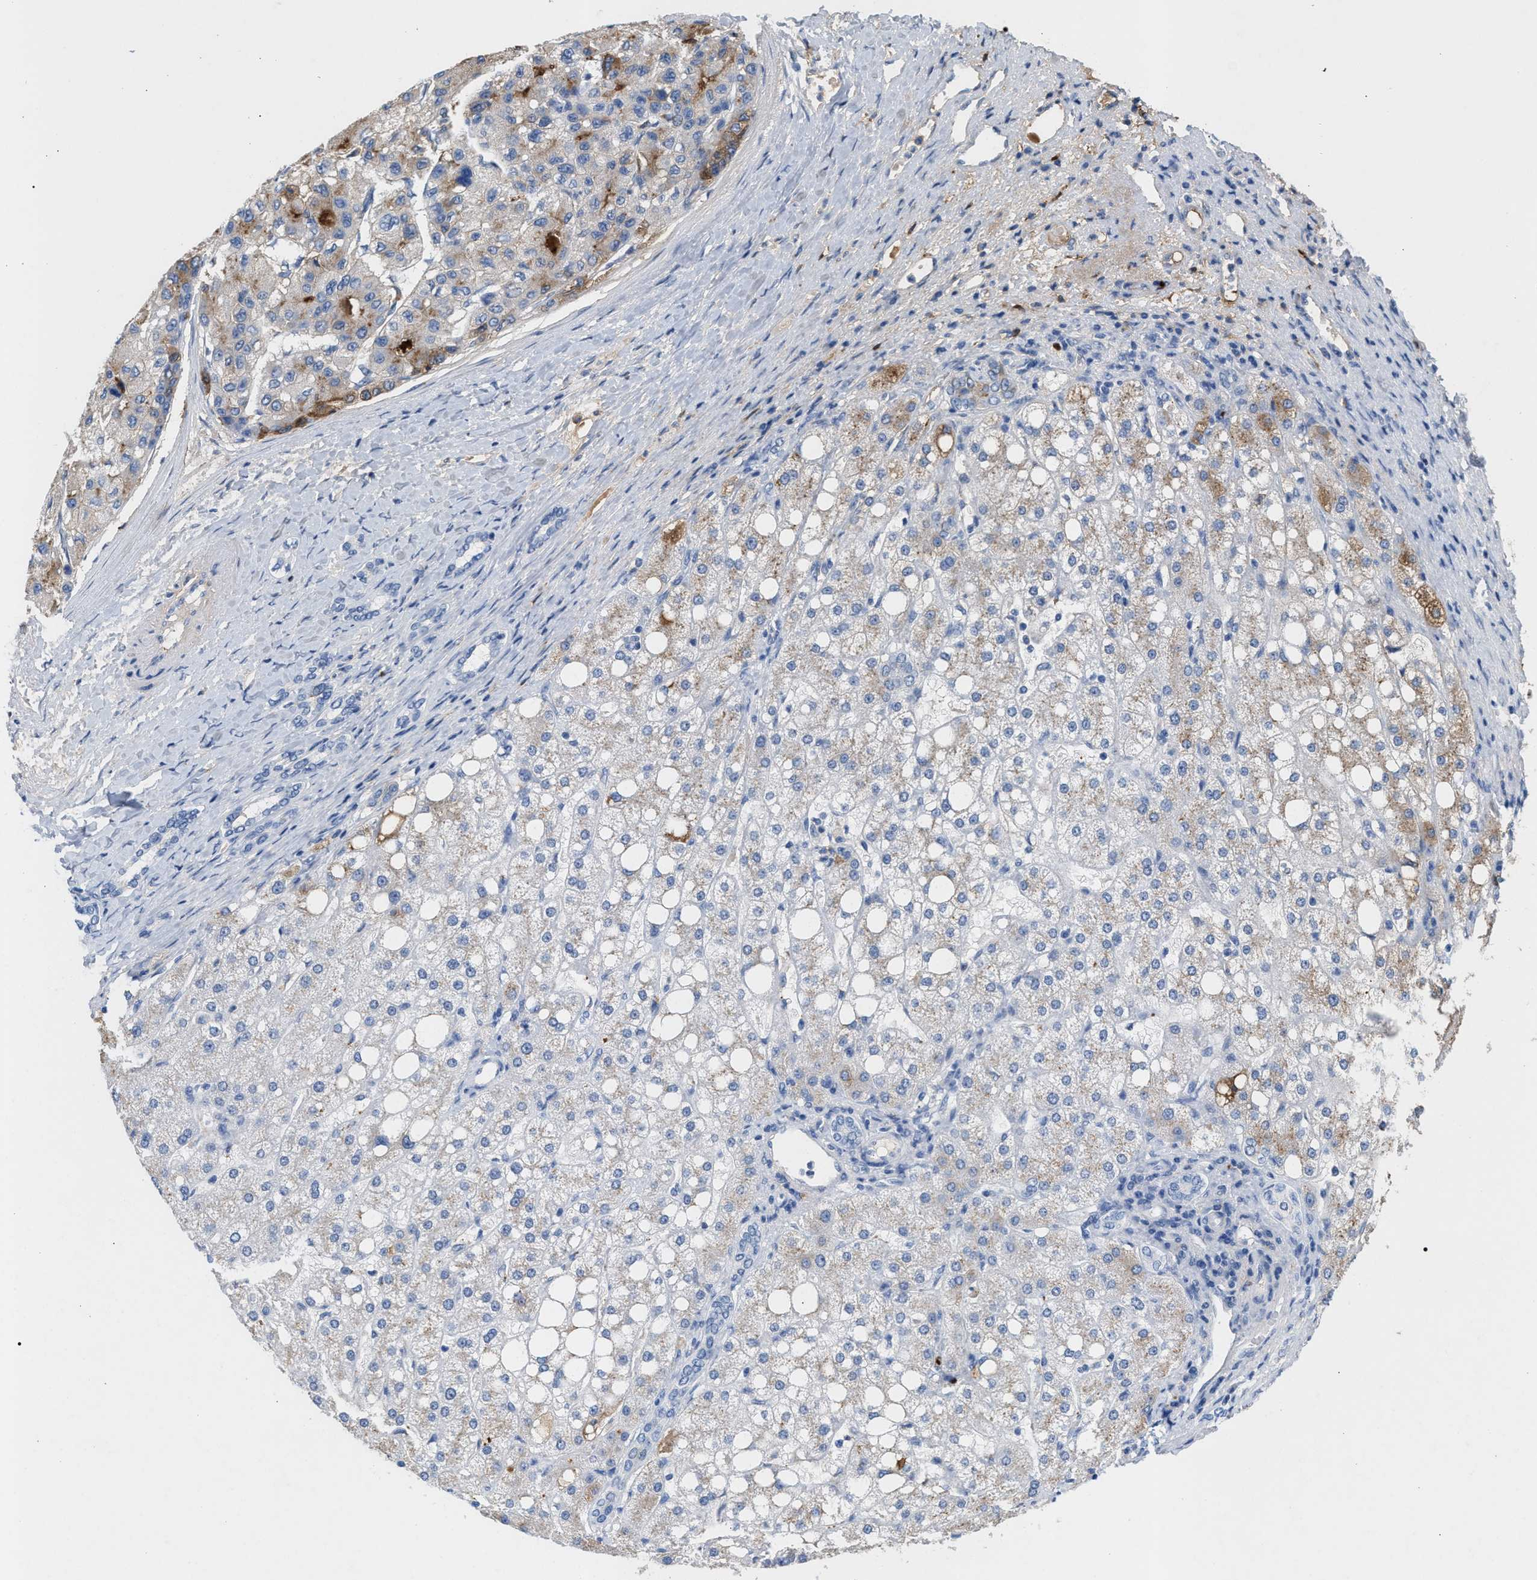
{"staining": {"intensity": "moderate", "quantity": "<25%", "location": "cytoplasmic/membranous"}, "tissue": "liver cancer", "cell_type": "Tumor cells", "image_type": "cancer", "snomed": [{"axis": "morphology", "description": "Carcinoma, Hepatocellular, NOS"}, {"axis": "topography", "description": "Liver"}], "caption": "Tumor cells reveal moderate cytoplasmic/membranous staining in approximately <25% of cells in liver cancer (hepatocellular carcinoma).", "gene": "APOH", "patient": {"sex": "male", "age": 80}}